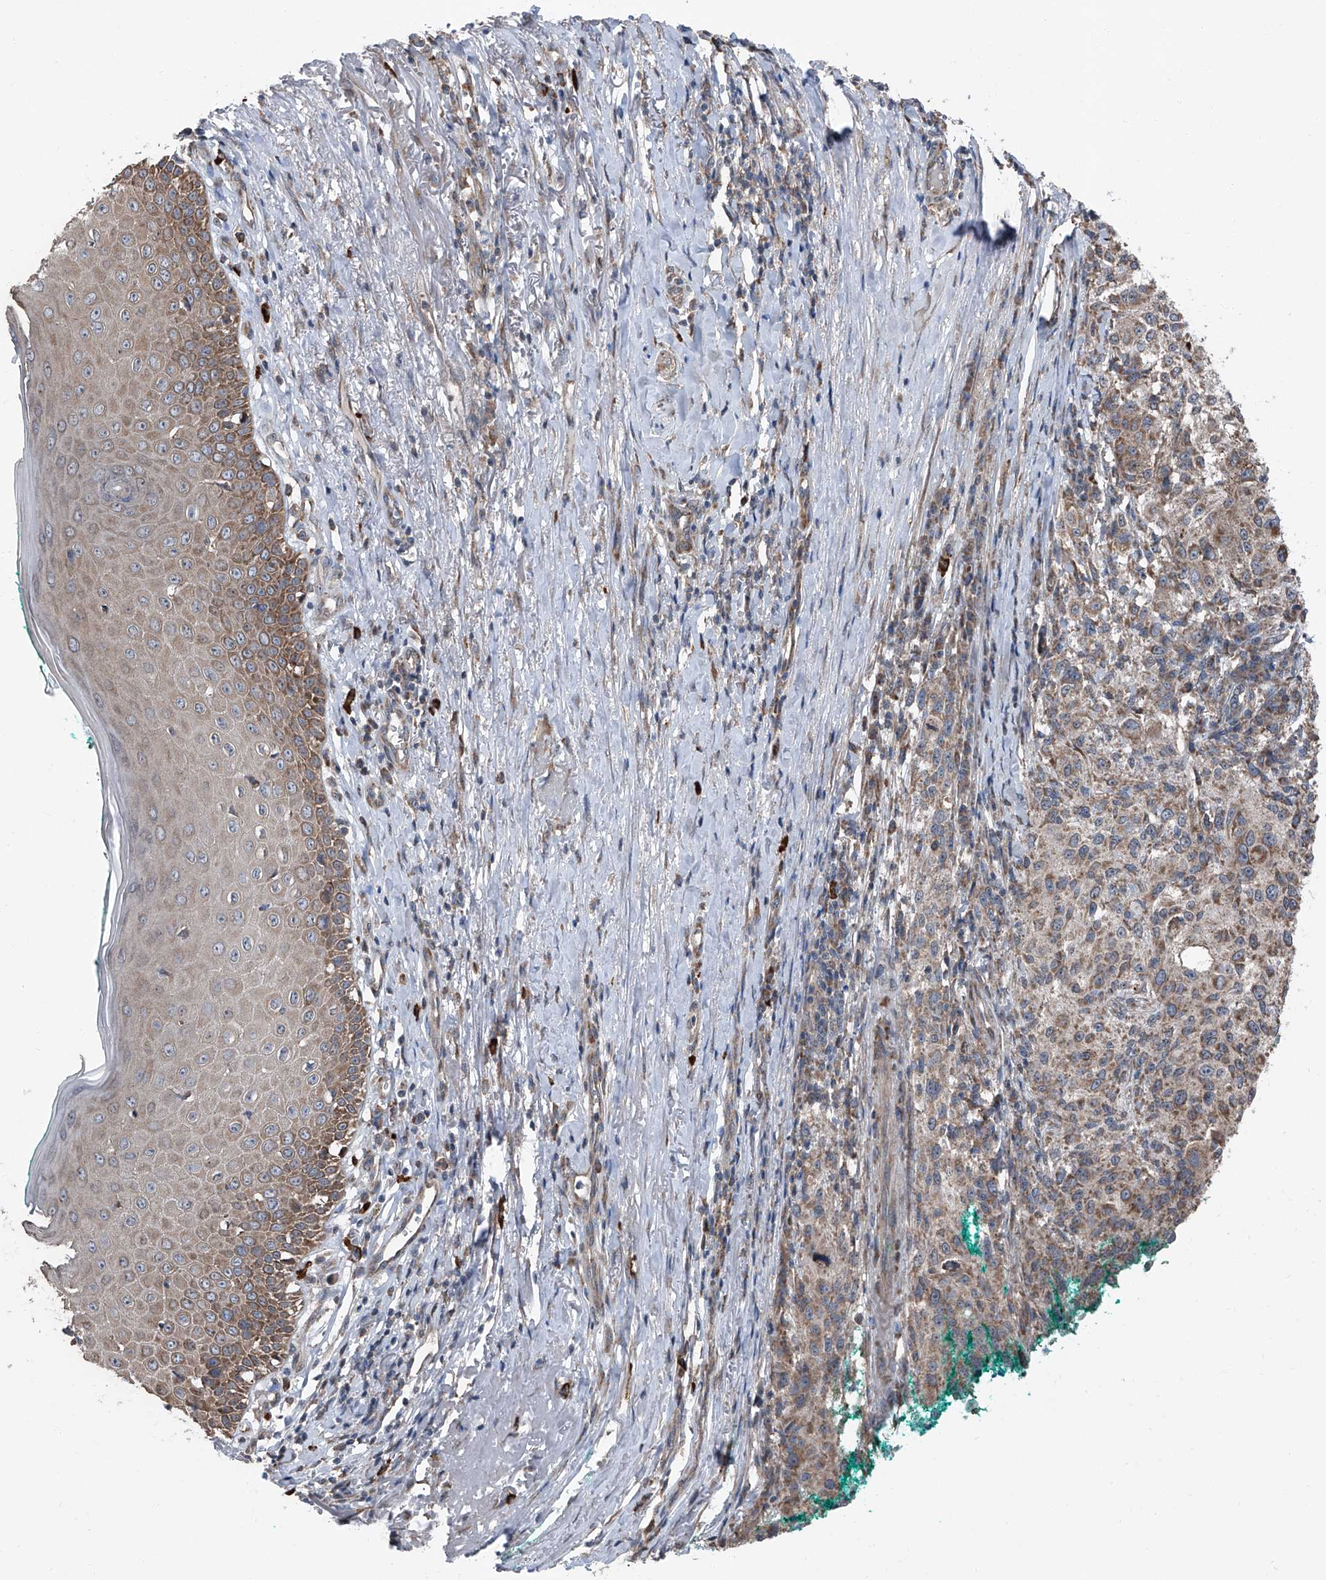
{"staining": {"intensity": "weak", "quantity": ">75%", "location": "cytoplasmic/membranous"}, "tissue": "melanoma", "cell_type": "Tumor cells", "image_type": "cancer", "snomed": [{"axis": "morphology", "description": "Necrosis, NOS"}, {"axis": "morphology", "description": "Malignant melanoma, NOS"}, {"axis": "topography", "description": "Skin"}], "caption": "Protein analysis of melanoma tissue shows weak cytoplasmic/membranous expression in about >75% of tumor cells. (DAB (3,3'-diaminobenzidine) IHC, brown staining for protein, blue staining for nuclei).", "gene": "LIMK1", "patient": {"sex": "female", "age": 87}}